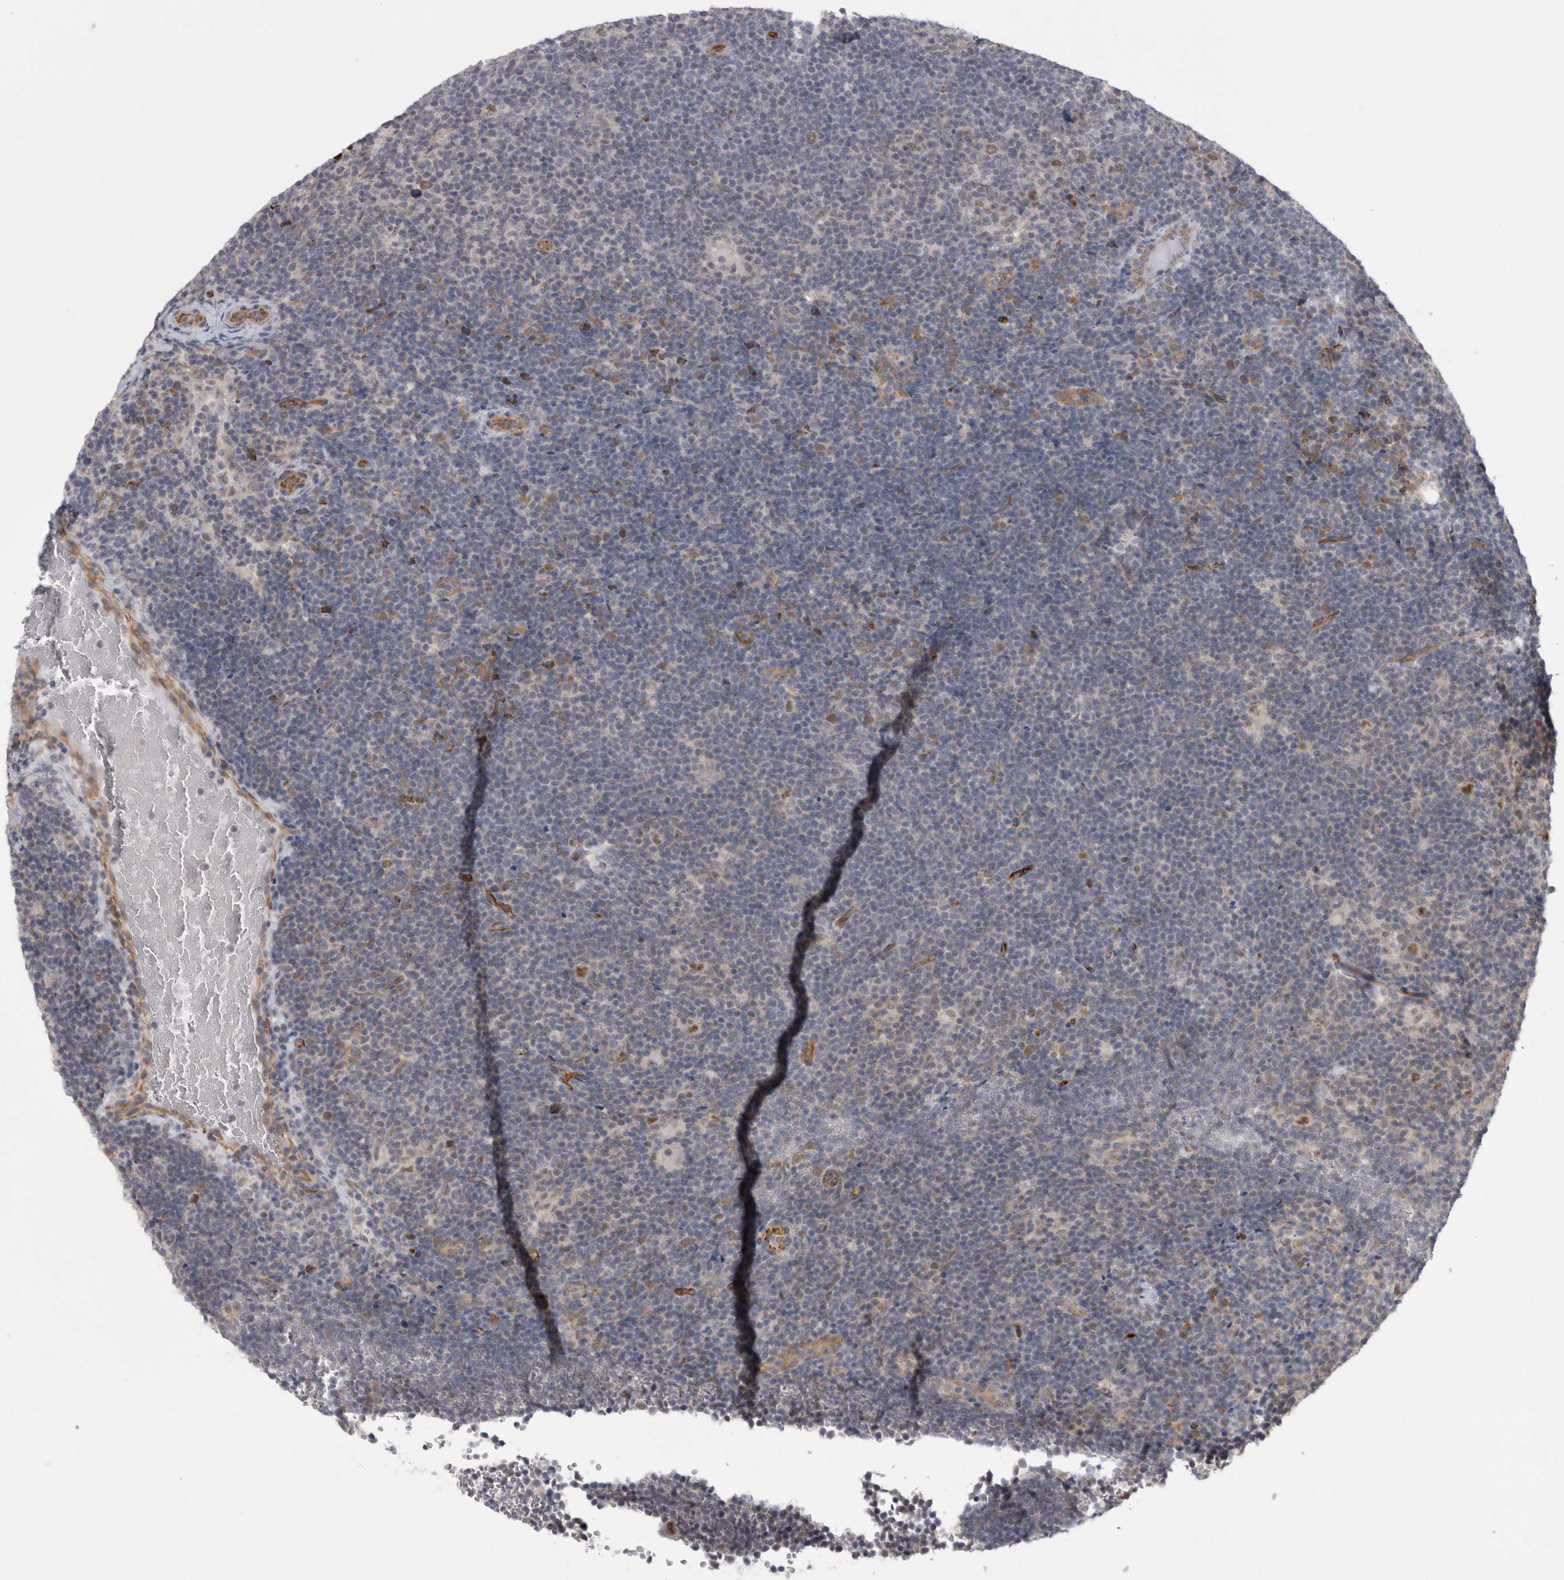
{"staining": {"intensity": "negative", "quantity": "none", "location": "none"}, "tissue": "lymphoma", "cell_type": "Tumor cells", "image_type": "cancer", "snomed": [{"axis": "morphology", "description": "Hodgkin's disease, NOS"}, {"axis": "topography", "description": "Lymph node"}], "caption": "Tumor cells are negative for brown protein staining in lymphoma.", "gene": "FAM83H", "patient": {"sex": "female", "age": 57}}